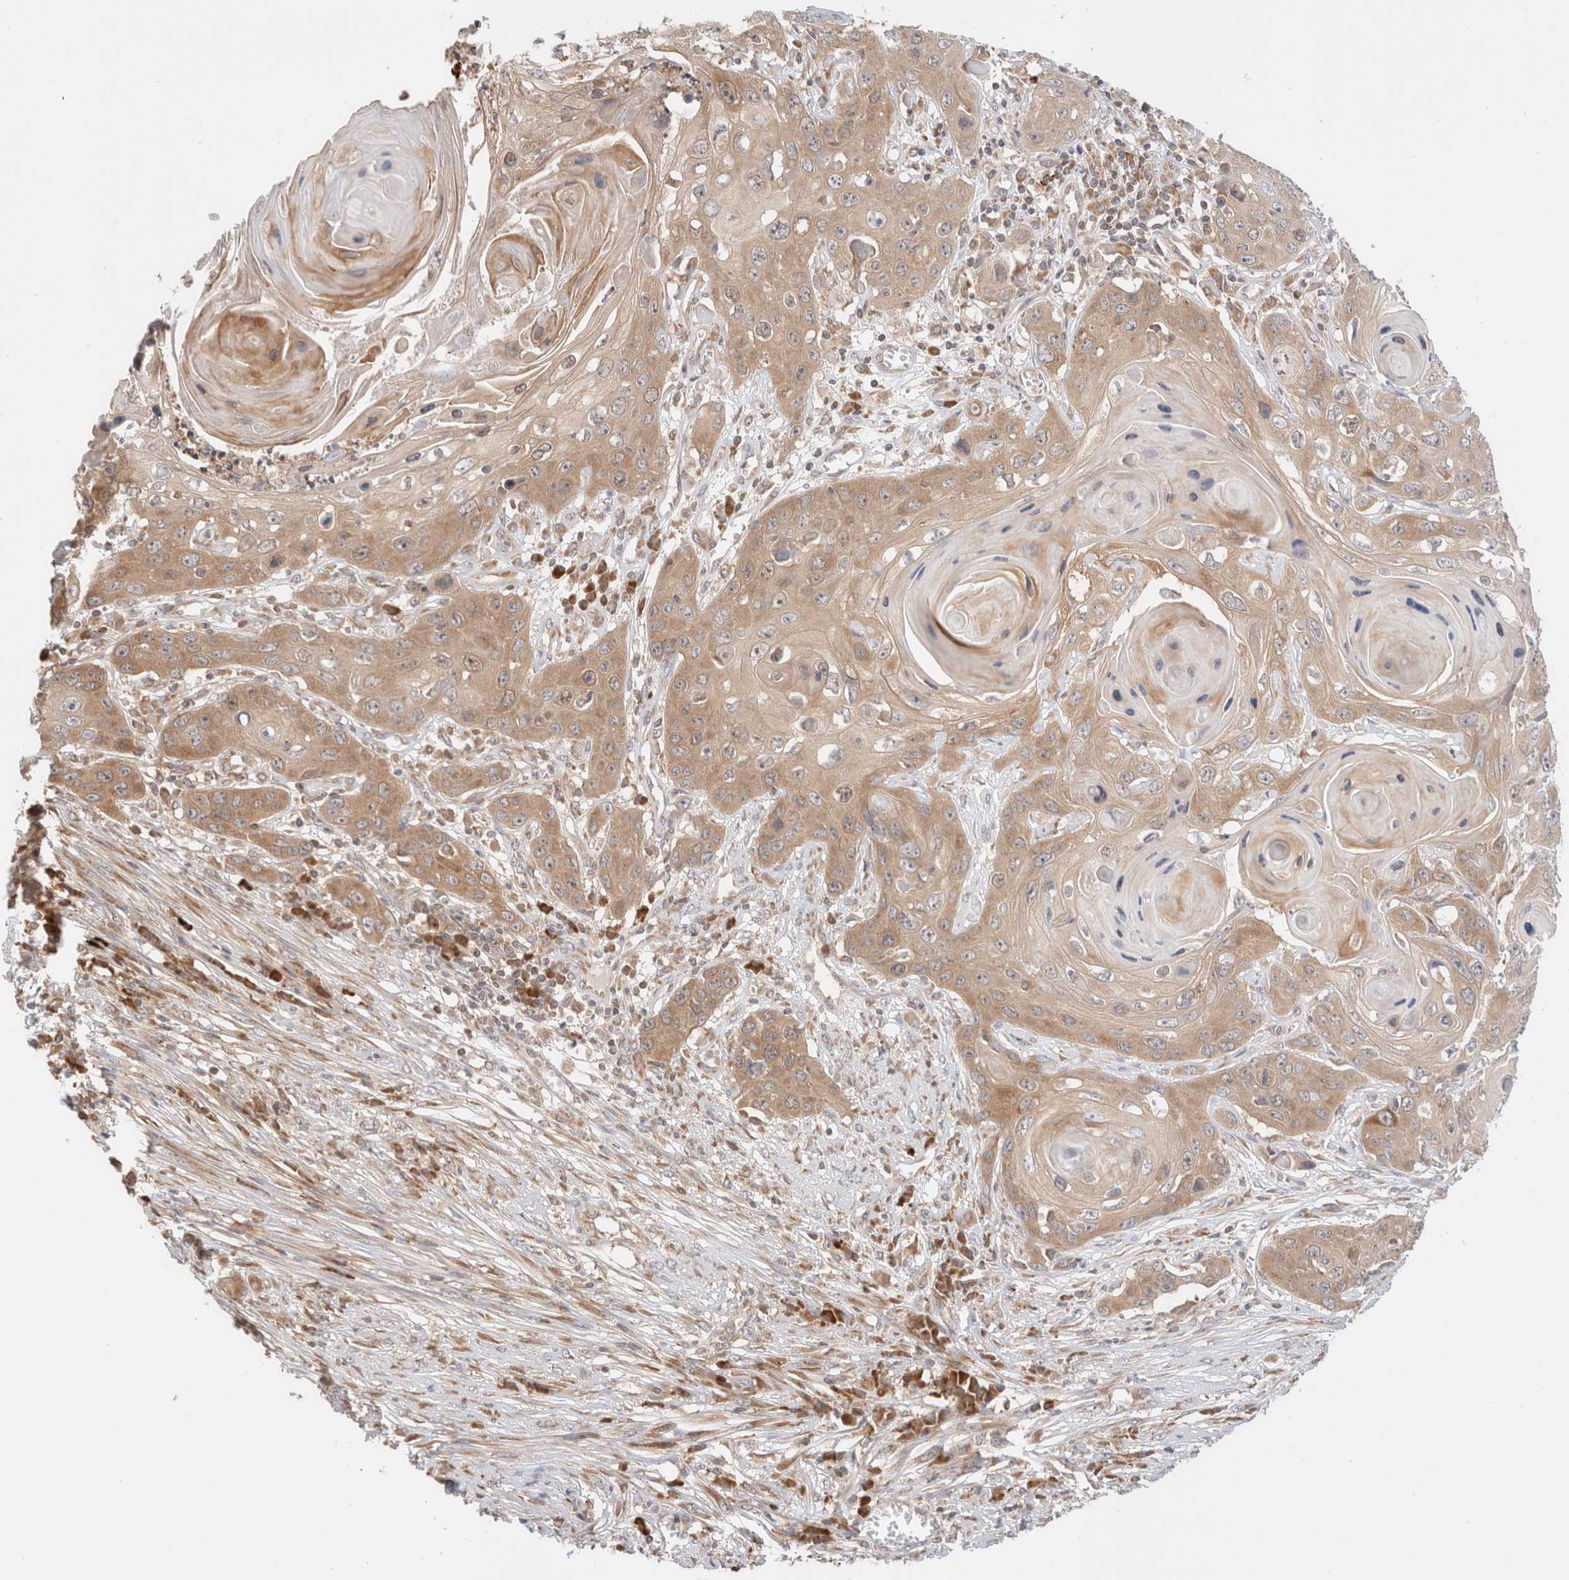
{"staining": {"intensity": "moderate", "quantity": ">75%", "location": "cytoplasmic/membranous"}, "tissue": "skin cancer", "cell_type": "Tumor cells", "image_type": "cancer", "snomed": [{"axis": "morphology", "description": "Squamous cell carcinoma, NOS"}, {"axis": "topography", "description": "Skin"}], "caption": "Approximately >75% of tumor cells in skin cancer (squamous cell carcinoma) show moderate cytoplasmic/membranous protein expression as visualized by brown immunohistochemical staining.", "gene": "XKR4", "patient": {"sex": "male", "age": 55}}